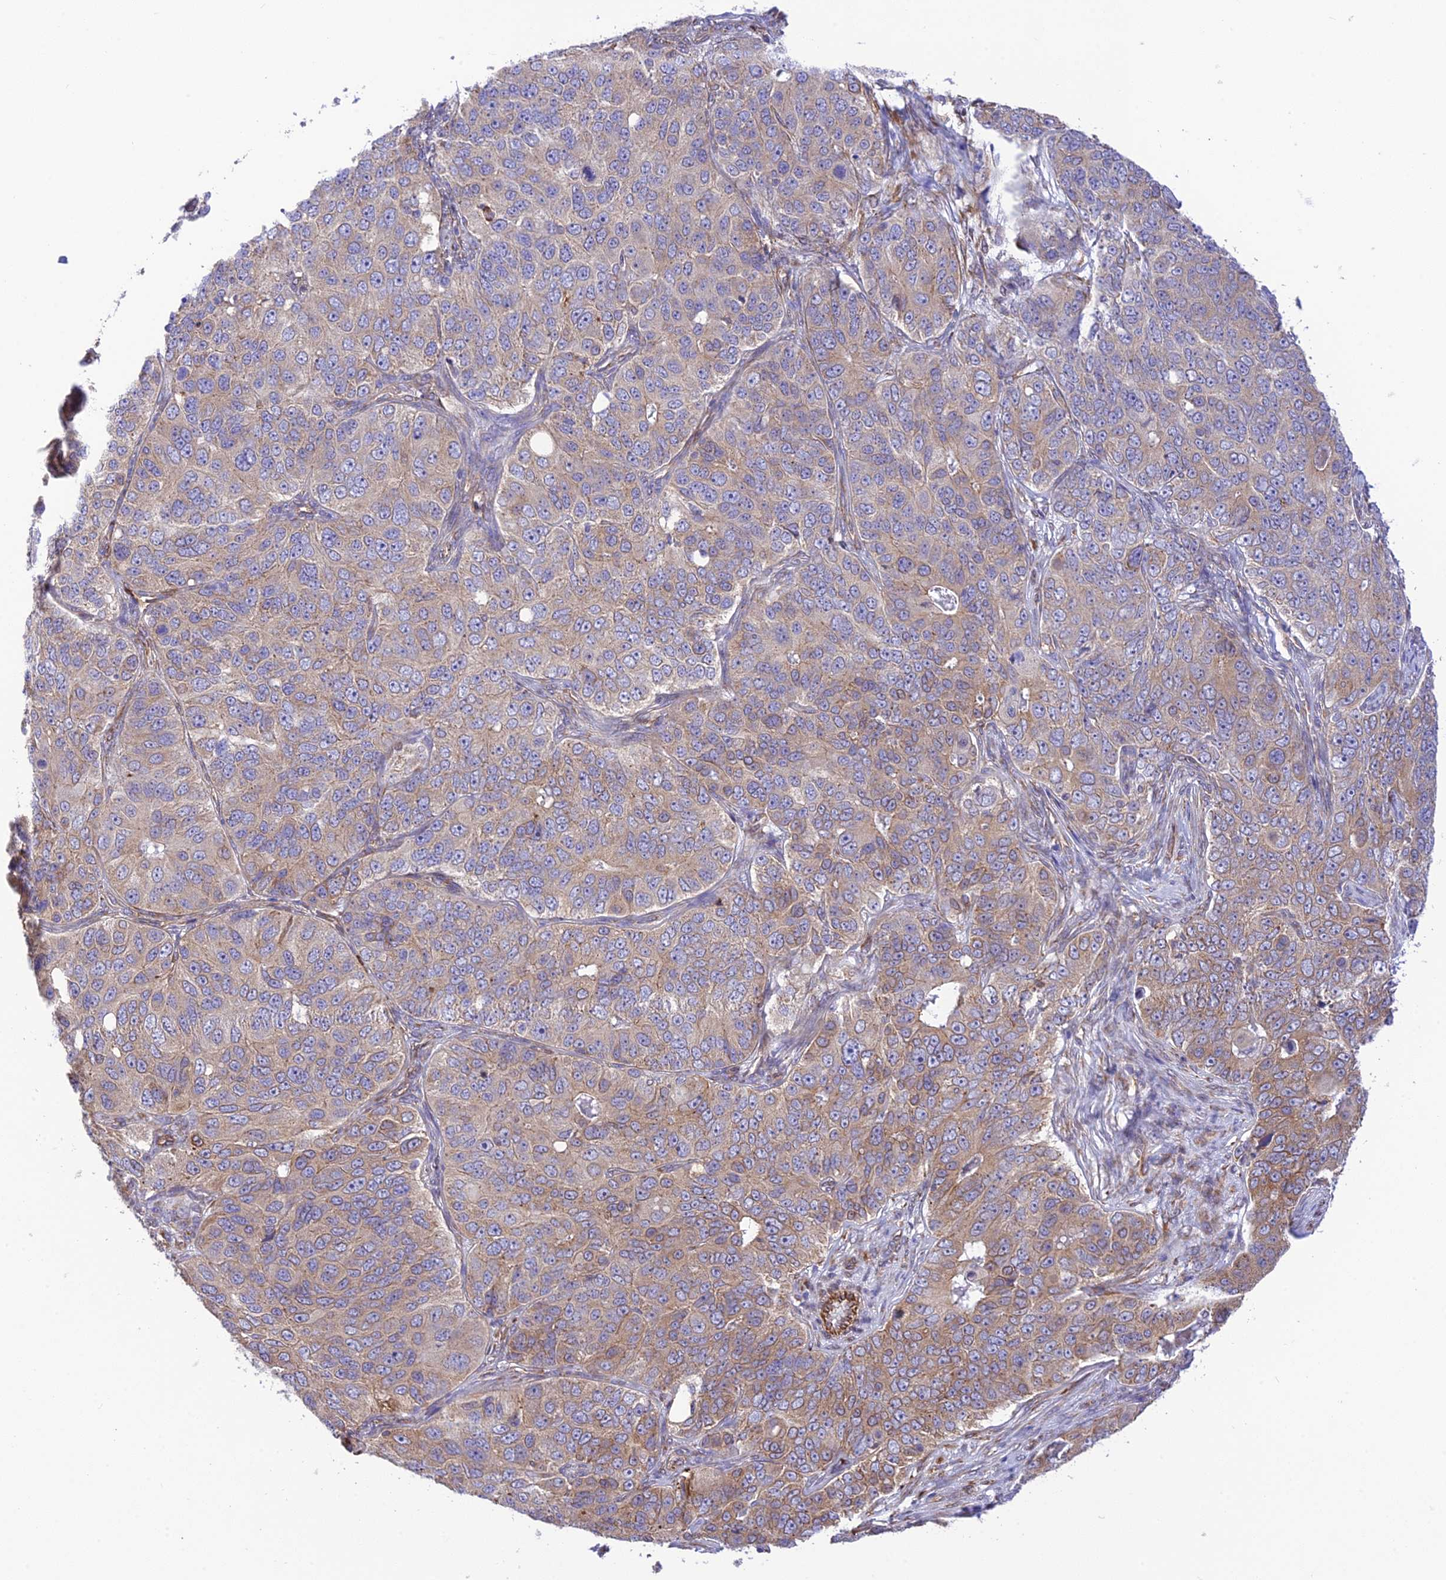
{"staining": {"intensity": "weak", "quantity": "<25%", "location": "cytoplasmic/membranous"}, "tissue": "ovarian cancer", "cell_type": "Tumor cells", "image_type": "cancer", "snomed": [{"axis": "morphology", "description": "Carcinoma, endometroid"}, {"axis": "topography", "description": "Ovary"}], "caption": "Immunohistochemistry (IHC) micrograph of neoplastic tissue: ovarian cancer stained with DAB exhibits no significant protein expression in tumor cells.", "gene": "EXOC3L4", "patient": {"sex": "female", "age": 51}}